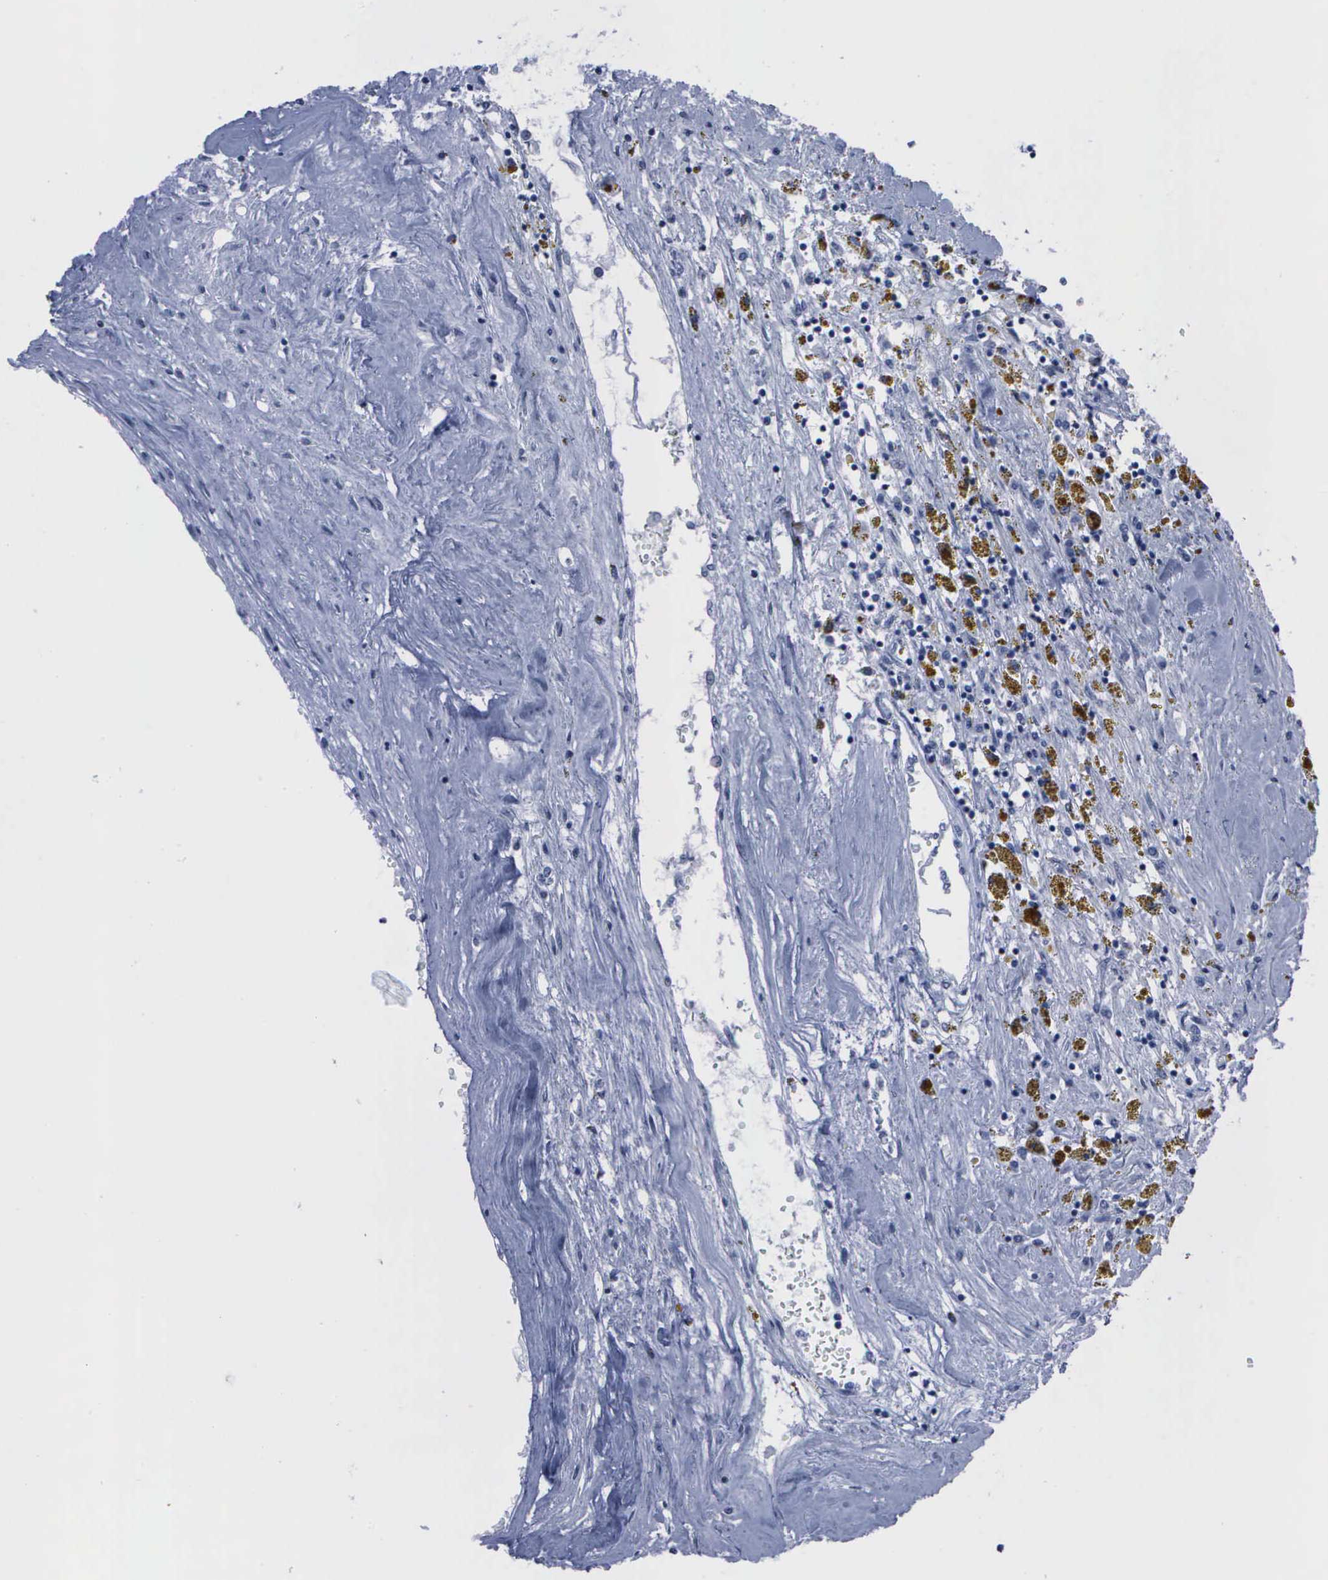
{"staining": {"intensity": "negative", "quantity": "none", "location": "none"}, "tissue": "renal cancer", "cell_type": "Tumor cells", "image_type": "cancer", "snomed": [{"axis": "morphology", "description": "Adenocarcinoma, NOS"}, {"axis": "topography", "description": "Kidney"}], "caption": "This is a photomicrograph of immunohistochemistry (IHC) staining of renal adenocarcinoma, which shows no positivity in tumor cells. The staining is performed using DAB (3,3'-diaminobenzidine) brown chromogen with nuclei counter-stained in using hematoxylin.", "gene": "CSTA", "patient": {"sex": "male", "age": 78}}